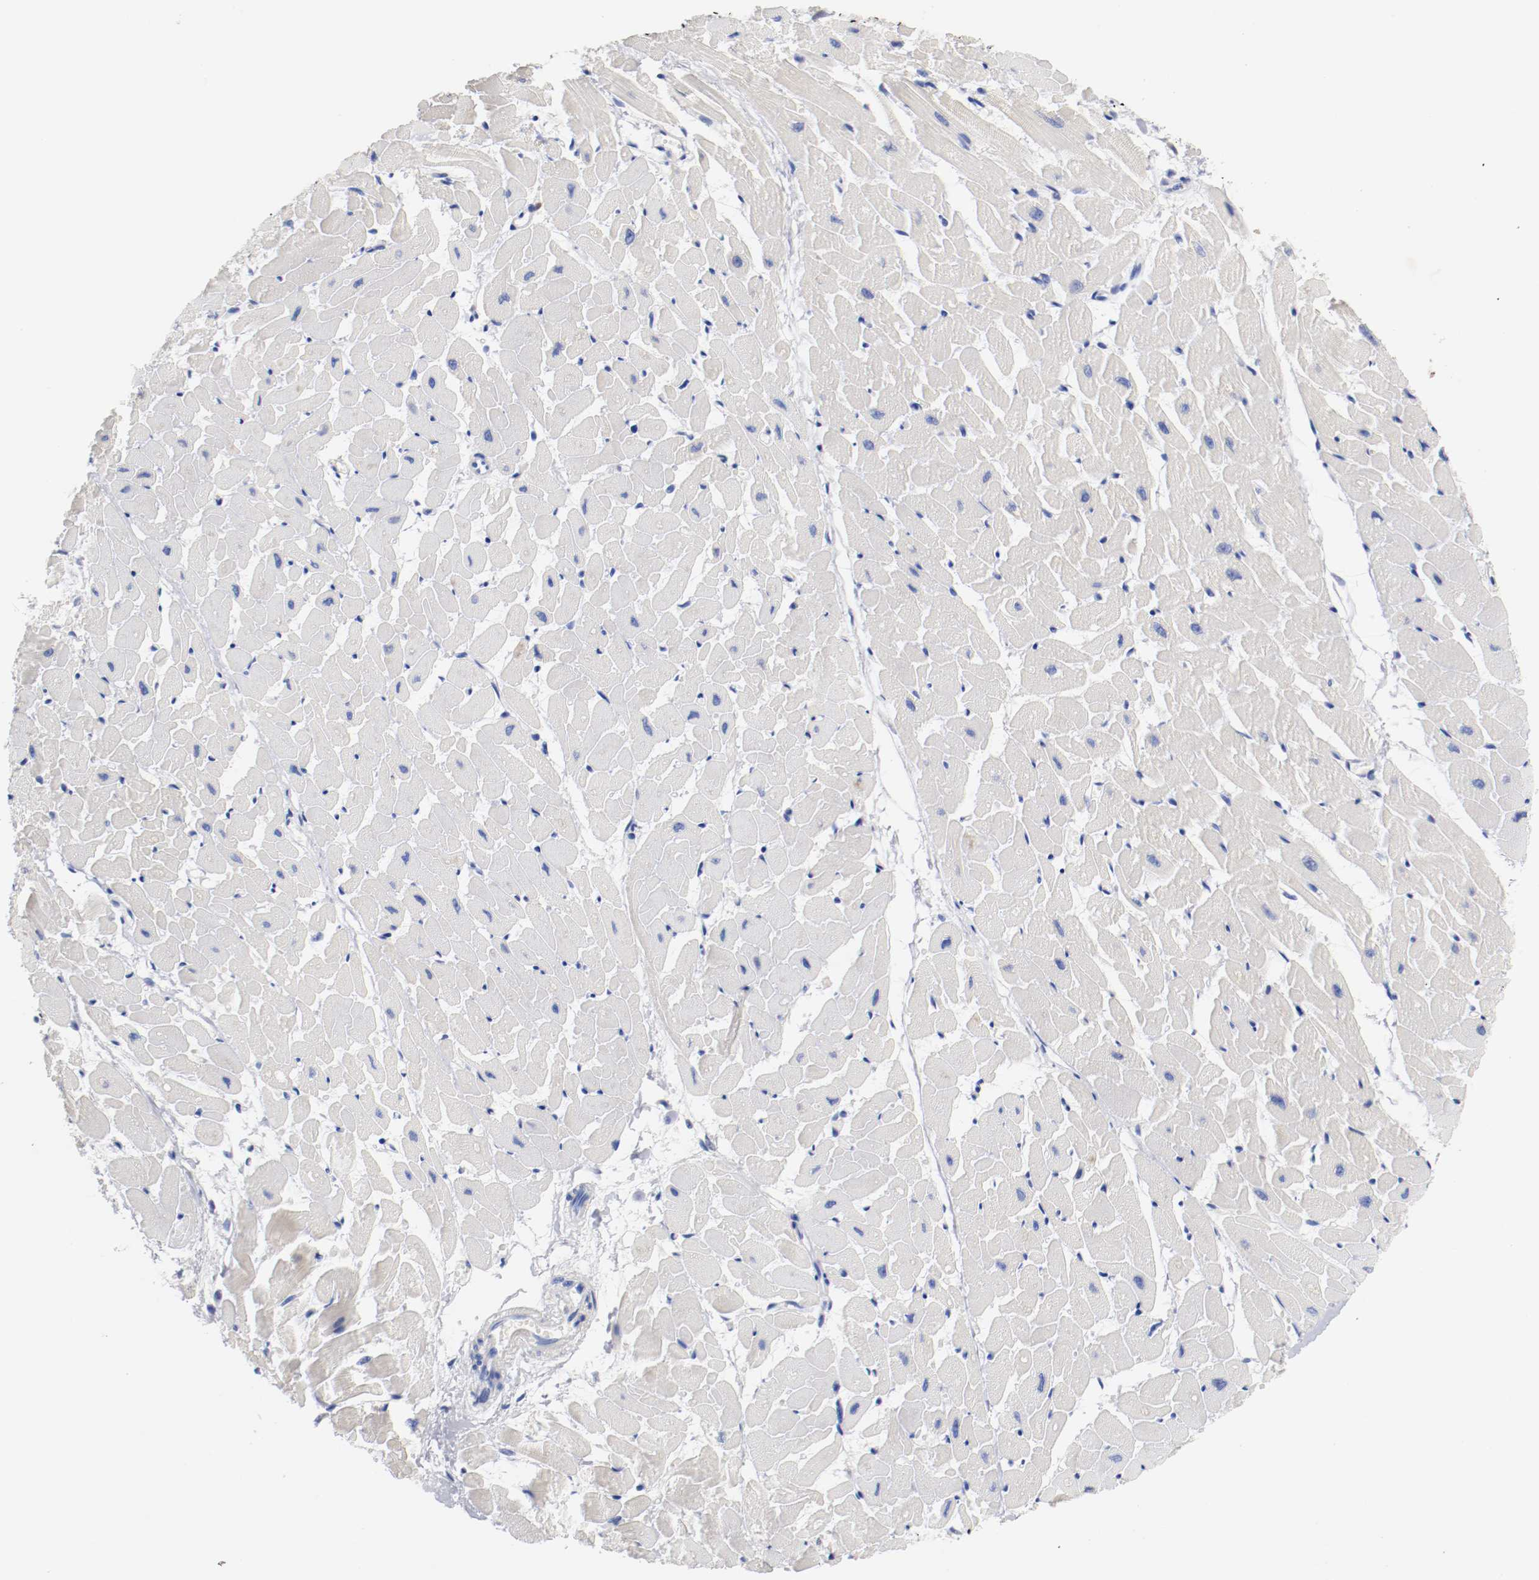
{"staining": {"intensity": "negative", "quantity": "none", "location": "none"}, "tissue": "heart muscle", "cell_type": "Cardiomyocytes", "image_type": "normal", "snomed": [{"axis": "morphology", "description": "Normal tissue, NOS"}, {"axis": "topography", "description": "Heart"}], "caption": "A micrograph of human heart muscle is negative for staining in cardiomyocytes. Nuclei are stained in blue.", "gene": "FGFBP1", "patient": {"sex": "female", "age": 19}}